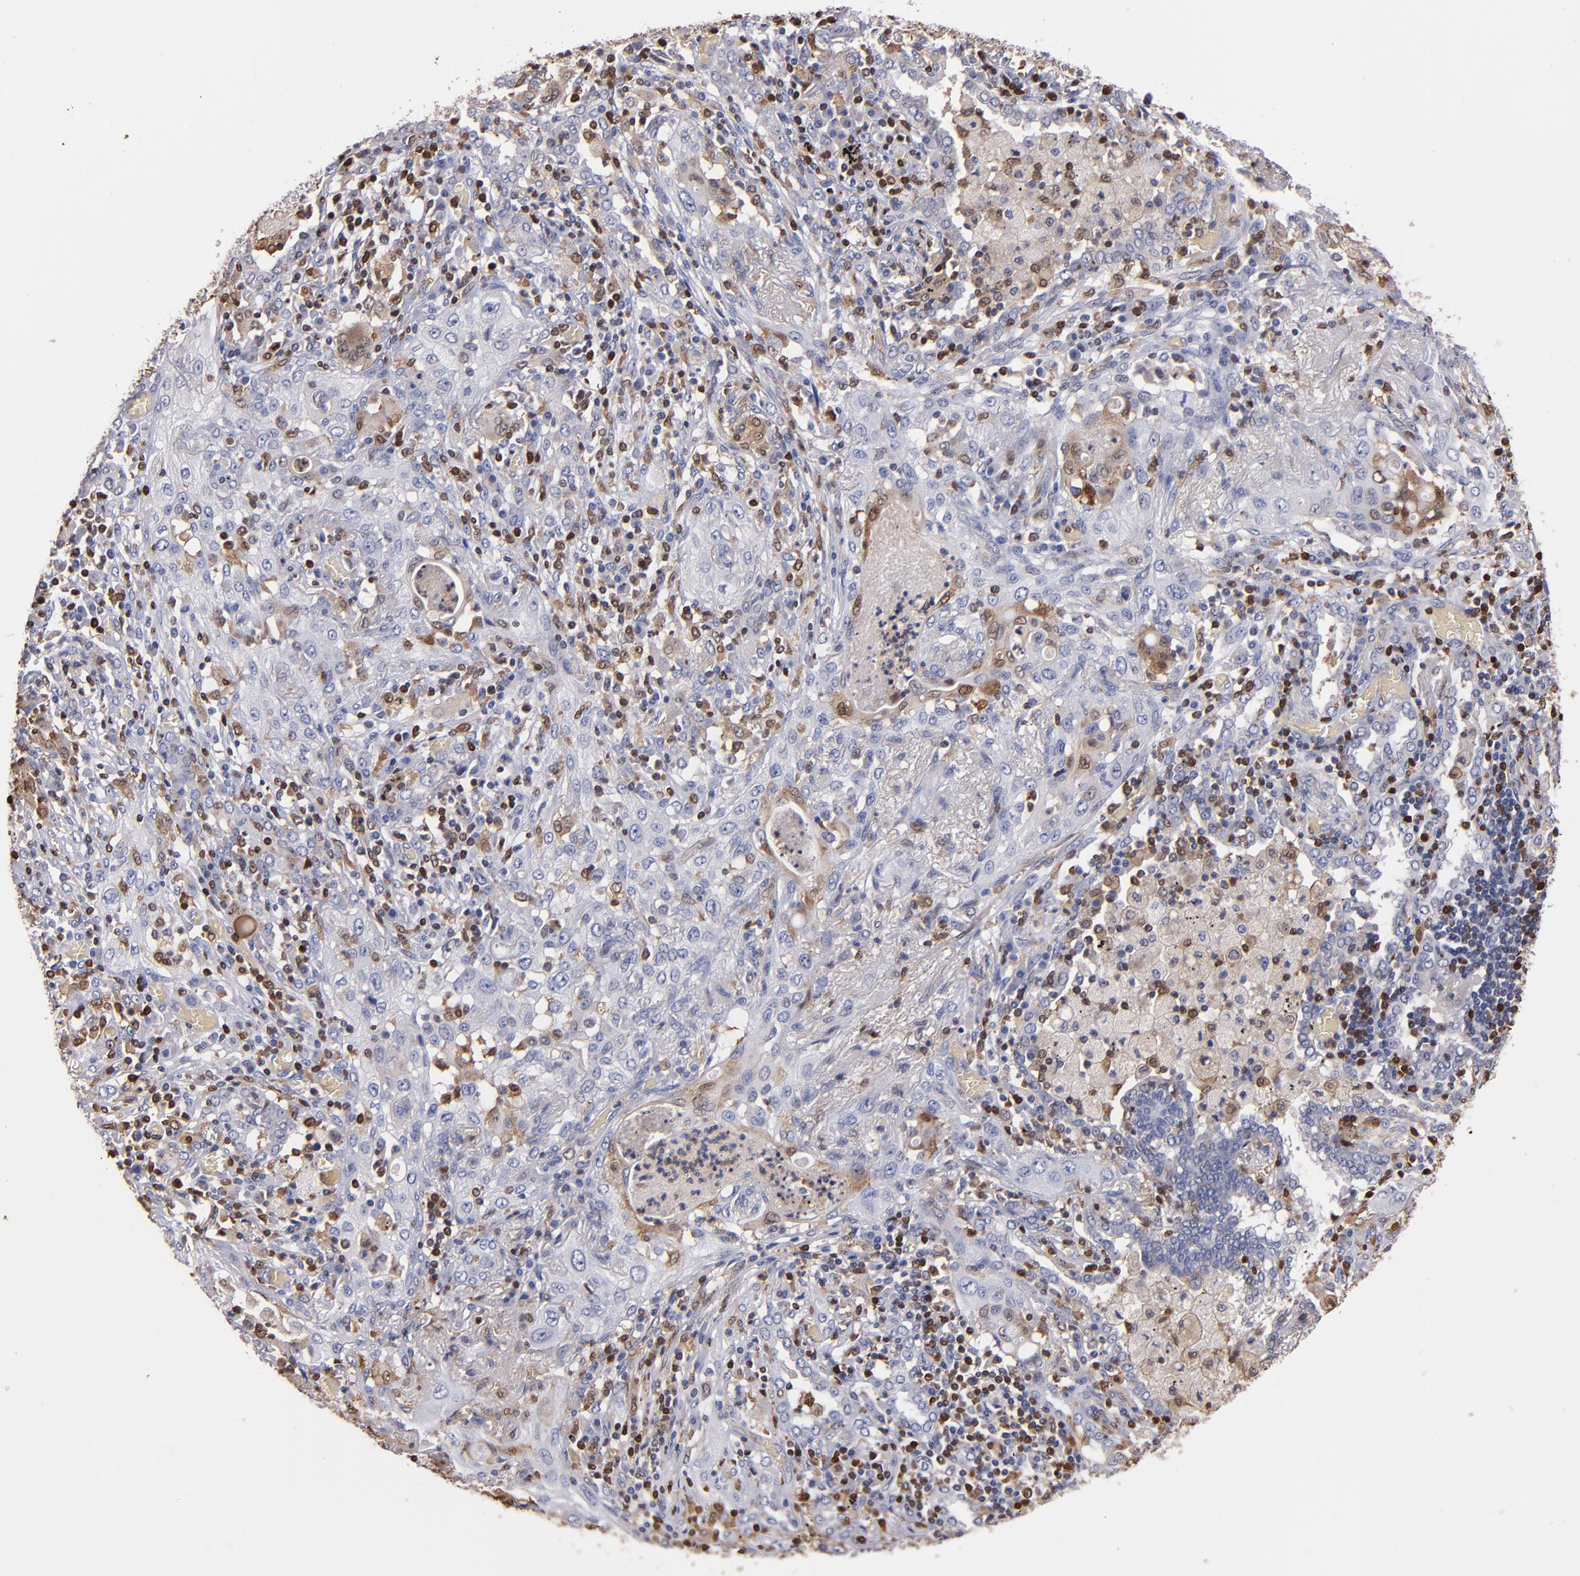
{"staining": {"intensity": "moderate", "quantity": "<25%", "location": "cytoplasmic/membranous,nuclear"}, "tissue": "lung cancer", "cell_type": "Tumor cells", "image_type": "cancer", "snomed": [{"axis": "morphology", "description": "Squamous cell carcinoma, NOS"}, {"axis": "topography", "description": "Lung"}], "caption": "A micrograph of lung cancer (squamous cell carcinoma) stained for a protein shows moderate cytoplasmic/membranous and nuclear brown staining in tumor cells.", "gene": "S100A4", "patient": {"sex": "female", "age": 47}}